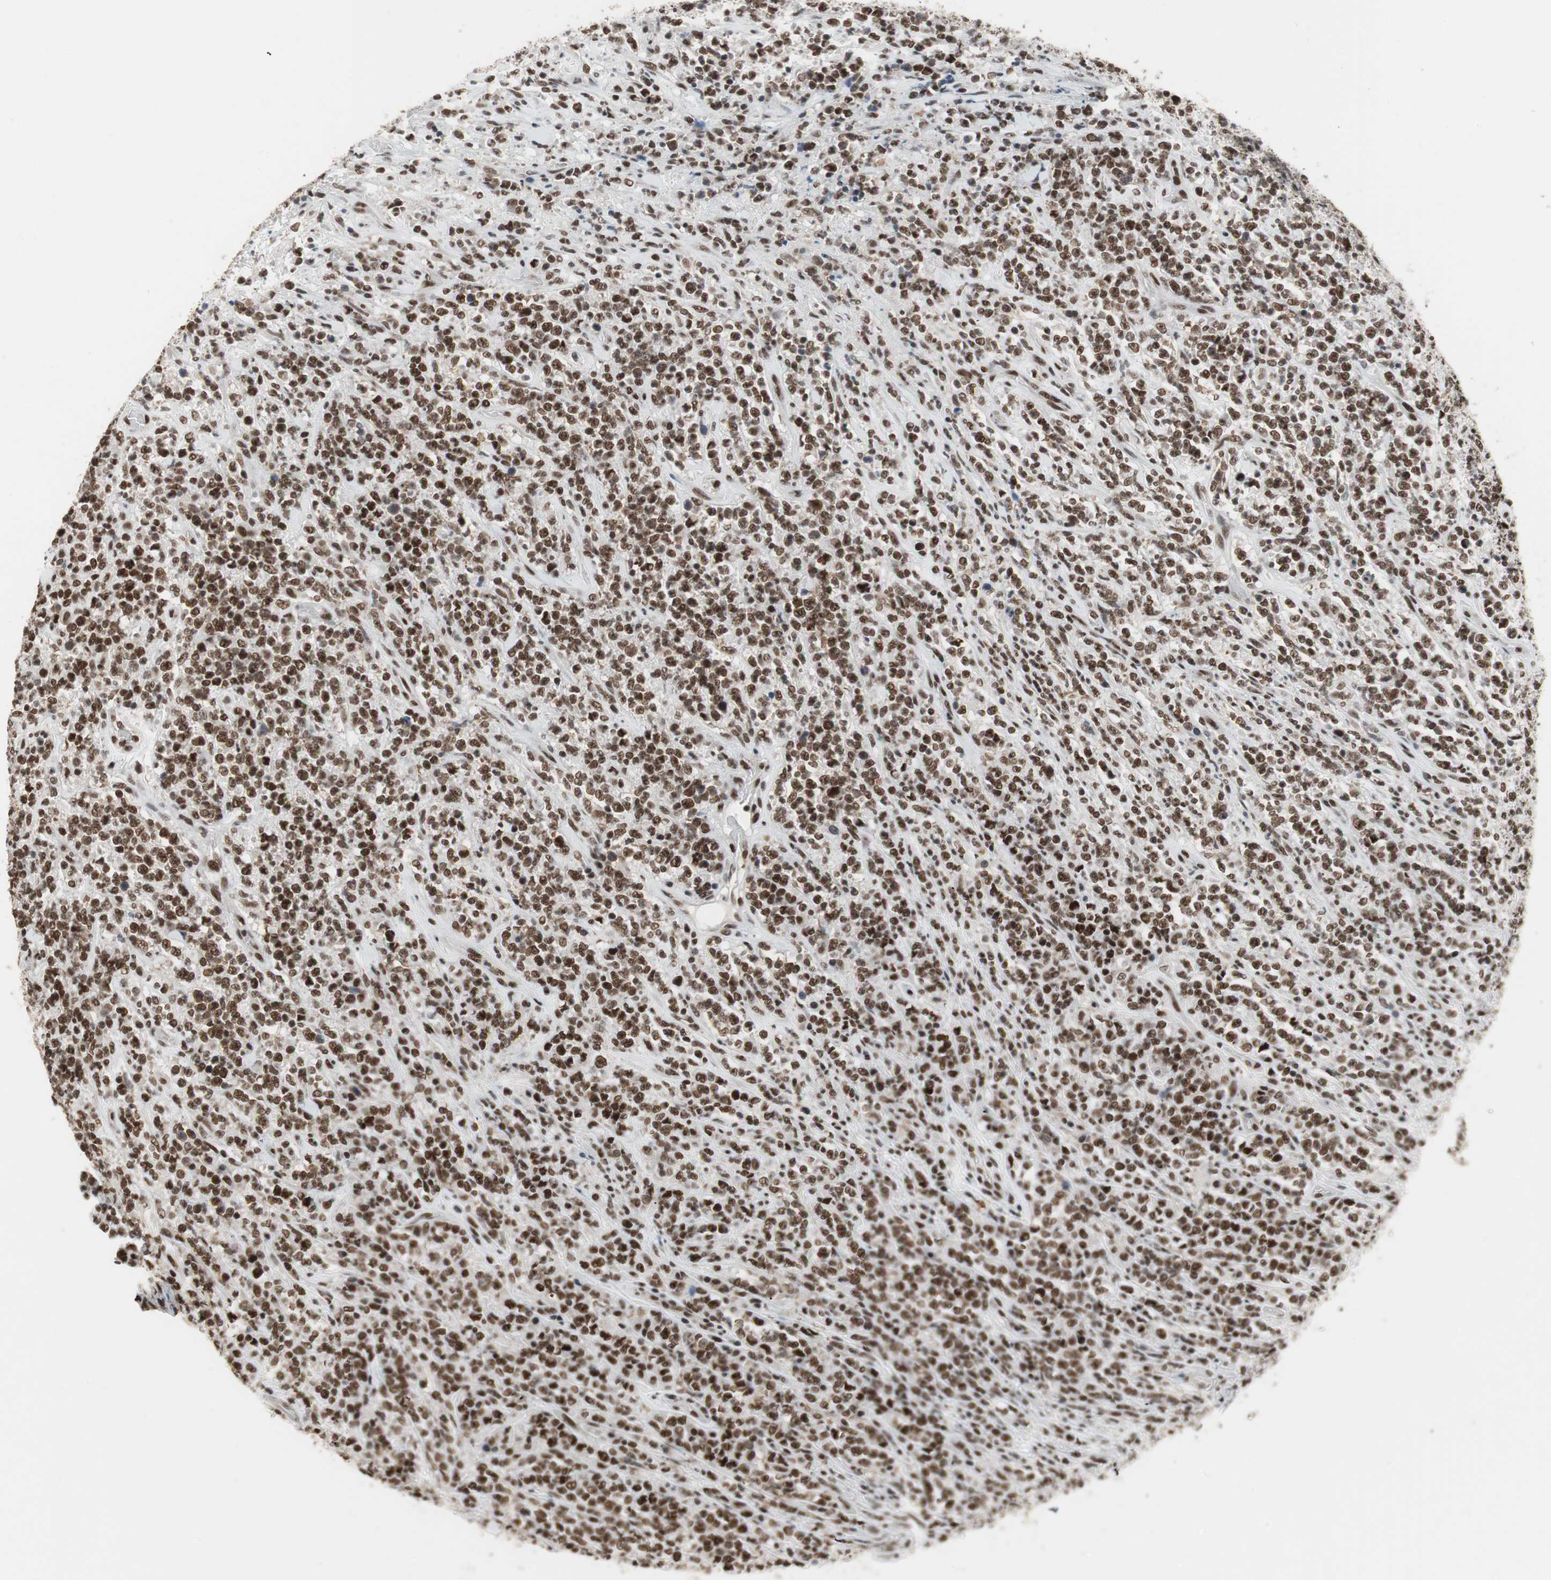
{"staining": {"intensity": "strong", "quantity": ">75%", "location": "nuclear"}, "tissue": "lymphoma", "cell_type": "Tumor cells", "image_type": "cancer", "snomed": [{"axis": "morphology", "description": "Malignant lymphoma, non-Hodgkin's type, High grade"}, {"axis": "topography", "description": "Soft tissue"}], "caption": "This is a photomicrograph of immunohistochemistry staining of lymphoma, which shows strong positivity in the nuclear of tumor cells.", "gene": "RTF1", "patient": {"sex": "male", "age": 18}}